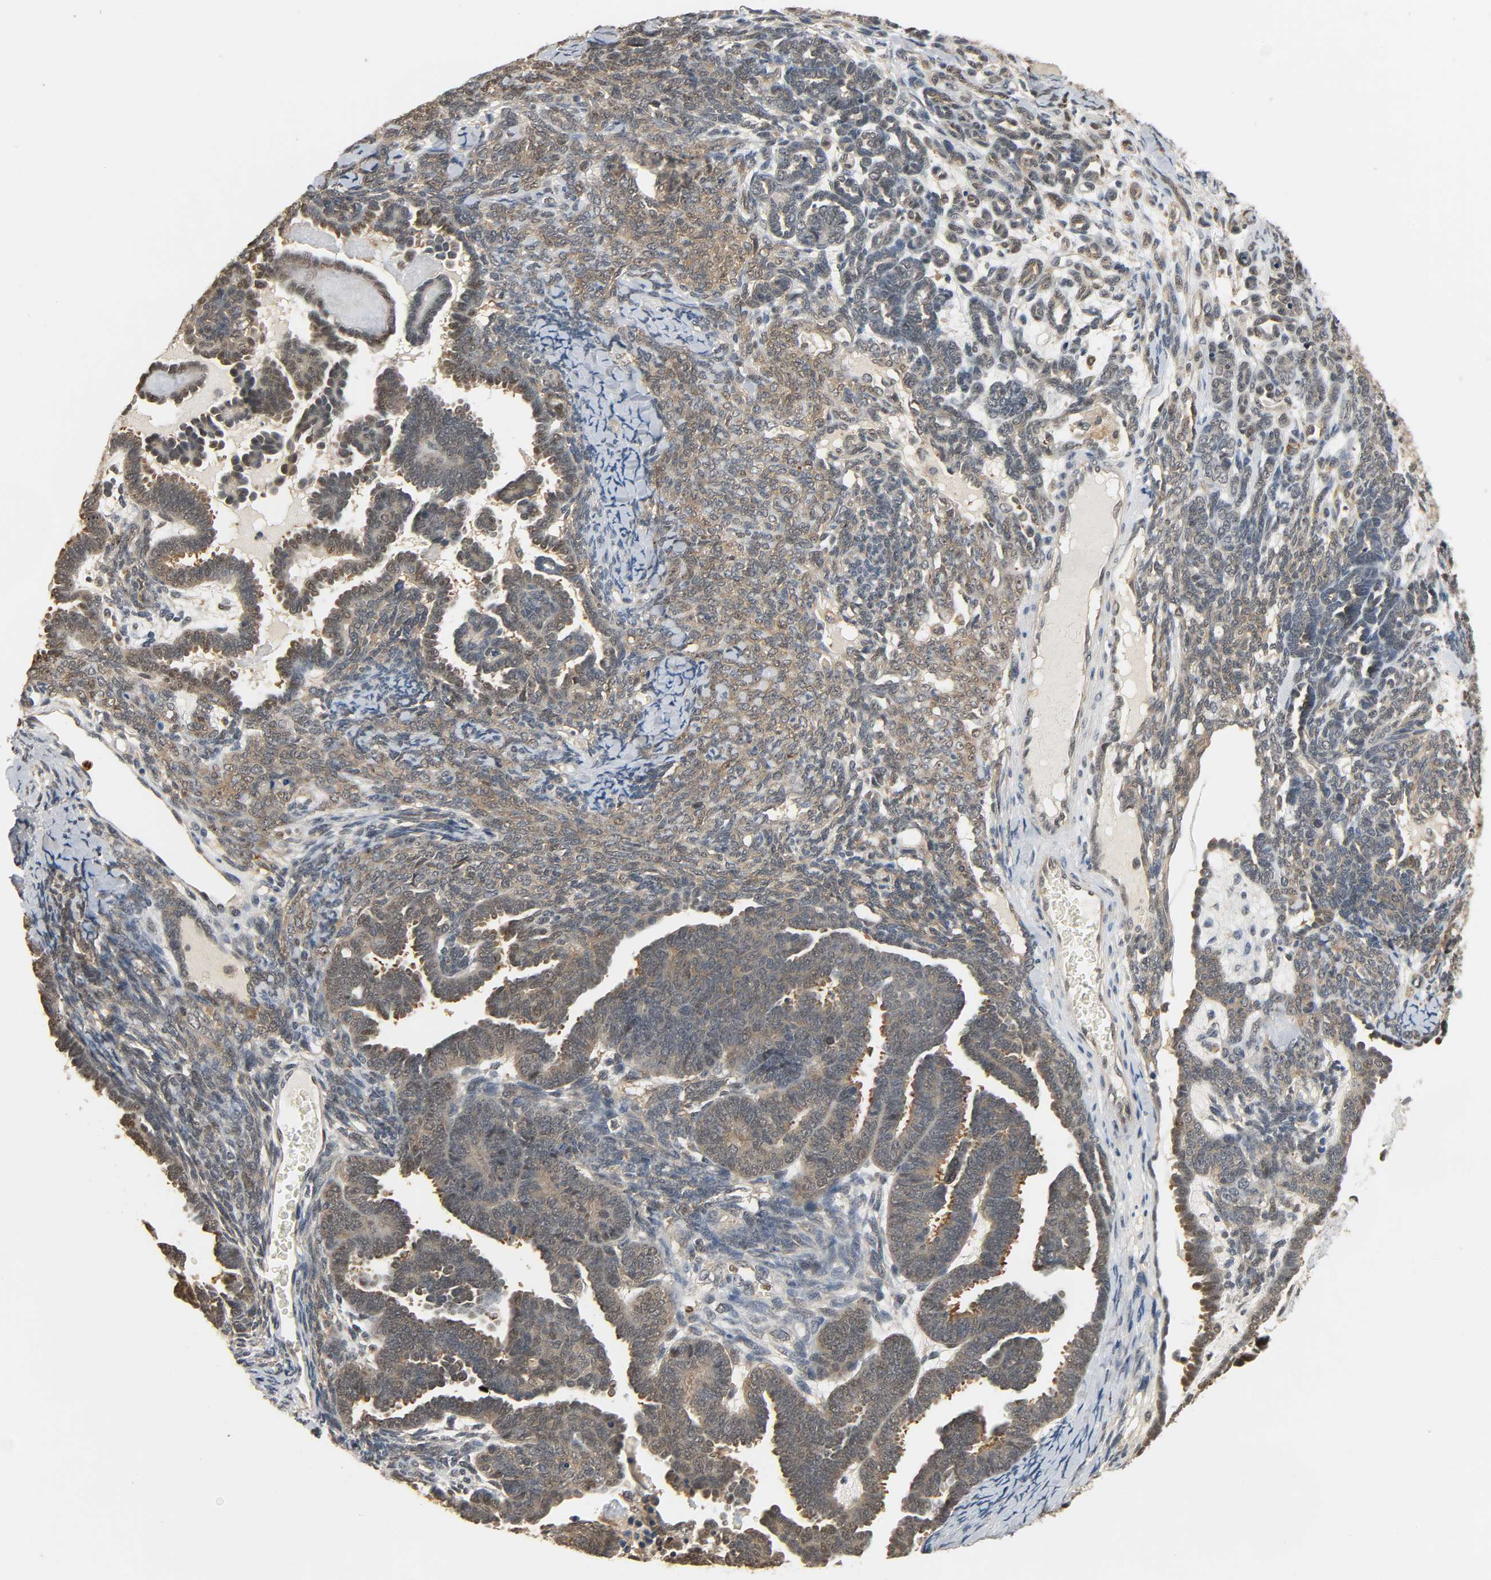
{"staining": {"intensity": "weak", "quantity": ">75%", "location": "cytoplasmic/membranous"}, "tissue": "endometrial cancer", "cell_type": "Tumor cells", "image_type": "cancer", "snomed": [{"axis": "morphology", "description": "Neoplasm, malignant, NOS"}, {"axis": "topography", "description": "Endometrium"}], "caption": "Endometrial cancer stained for a protein reveals weak cytoplasmic/membranous positivity in tumor cells. The protein is shown in brown color, while the nuclei are stained blue.", "gene": "ZFPM2", "patient": {"sex": "female", "age": 74}}